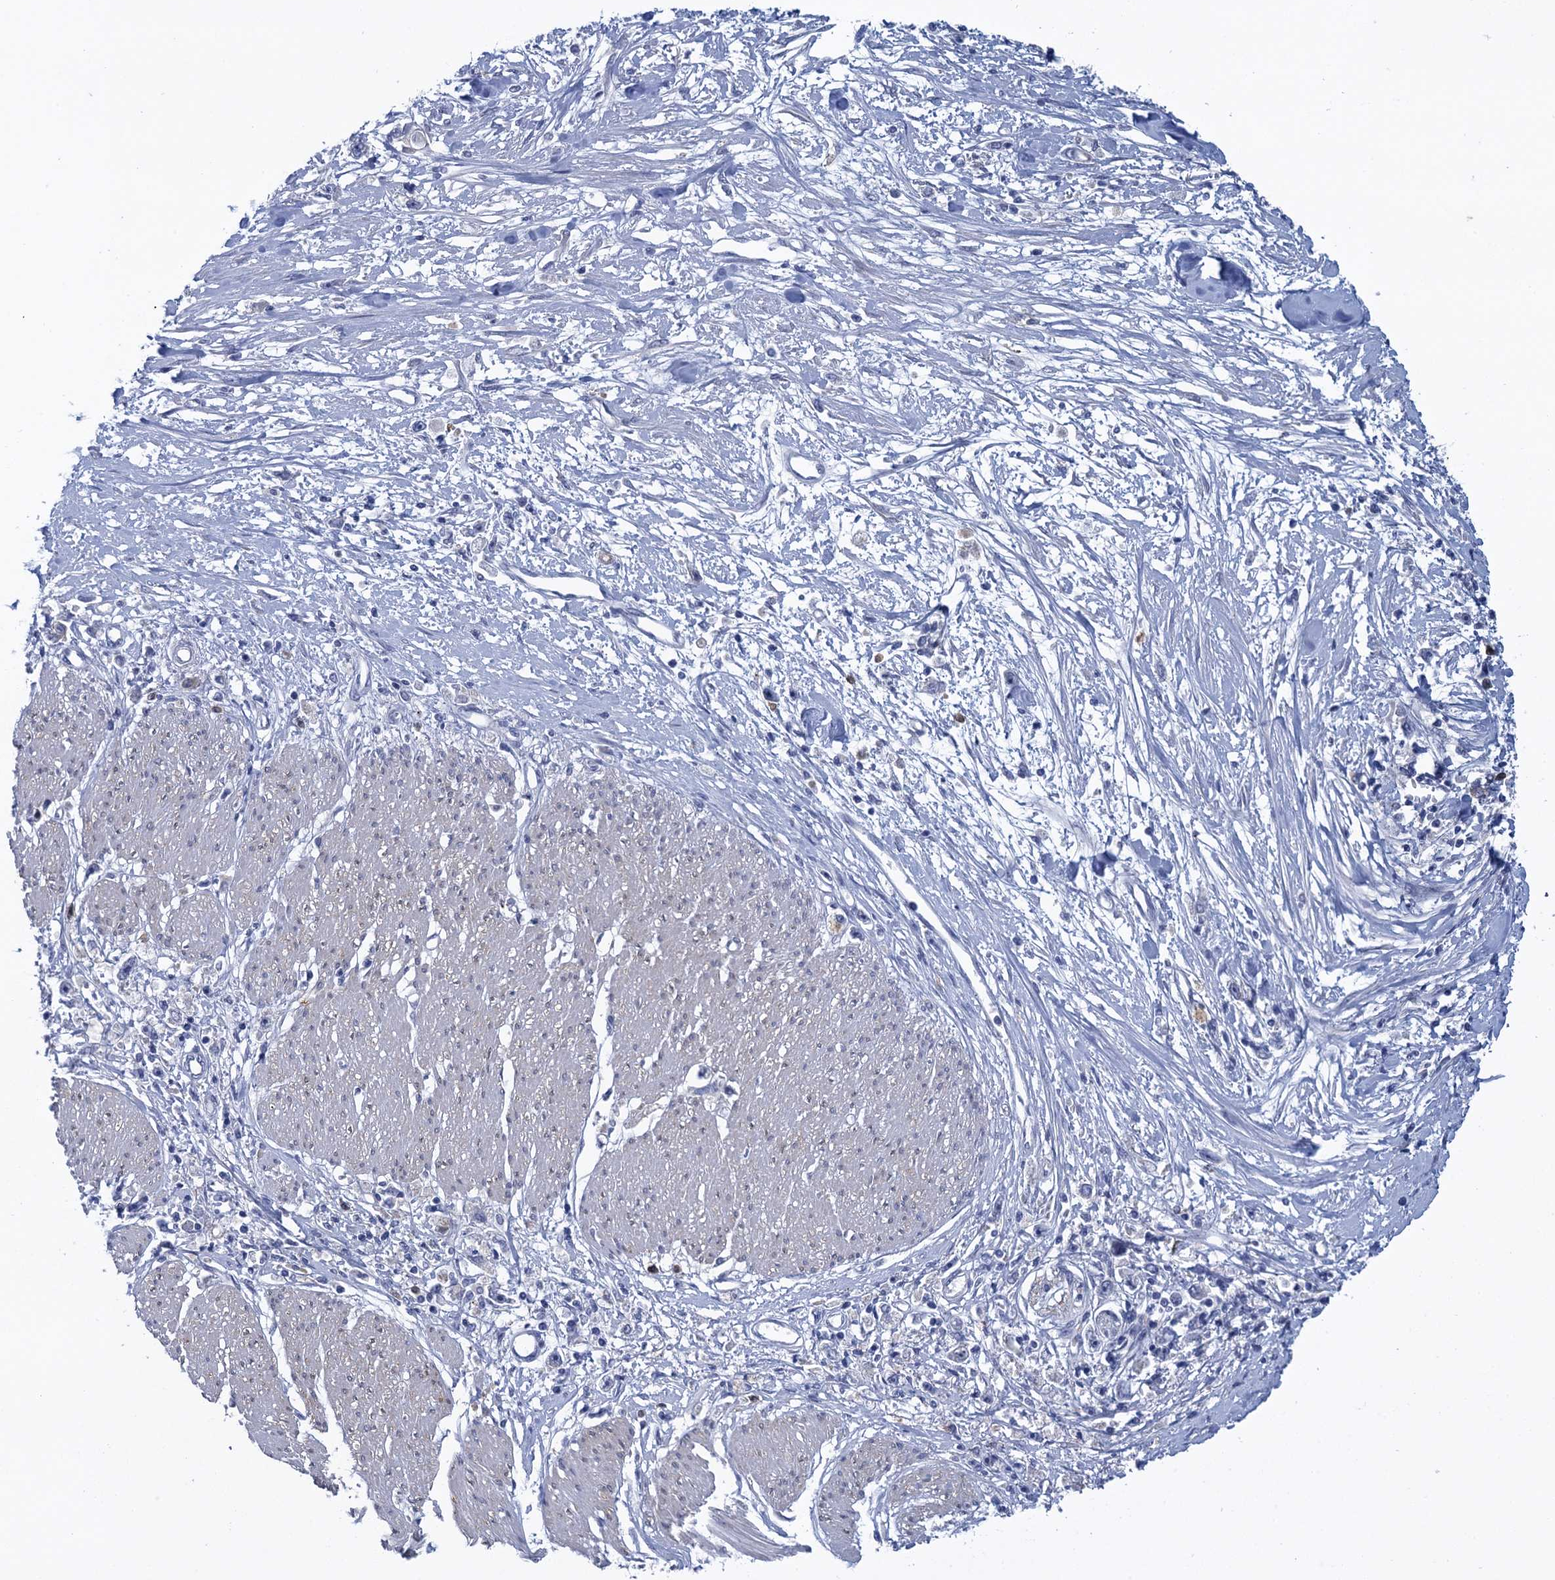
{"staining": {"intensity": "negative", "quantity": "none", "location": "none"}, "tissue": "stomach cancer", "cell_type": "Tumor cells", "image_type": "cancer", "snomed": [{"axis": "morphology", "description": "Adenocarcinoma, NOS"}, {"axis": "topography", "description": "Stomach"}], "caption": "The immunohistochemistry (IHC) photomicrograph has no significant positivity in tumor cells of adenocarcinoma (stomach) tissue.", "gene": "SCEL", "patient": {"sex": "female", "age": 59}}